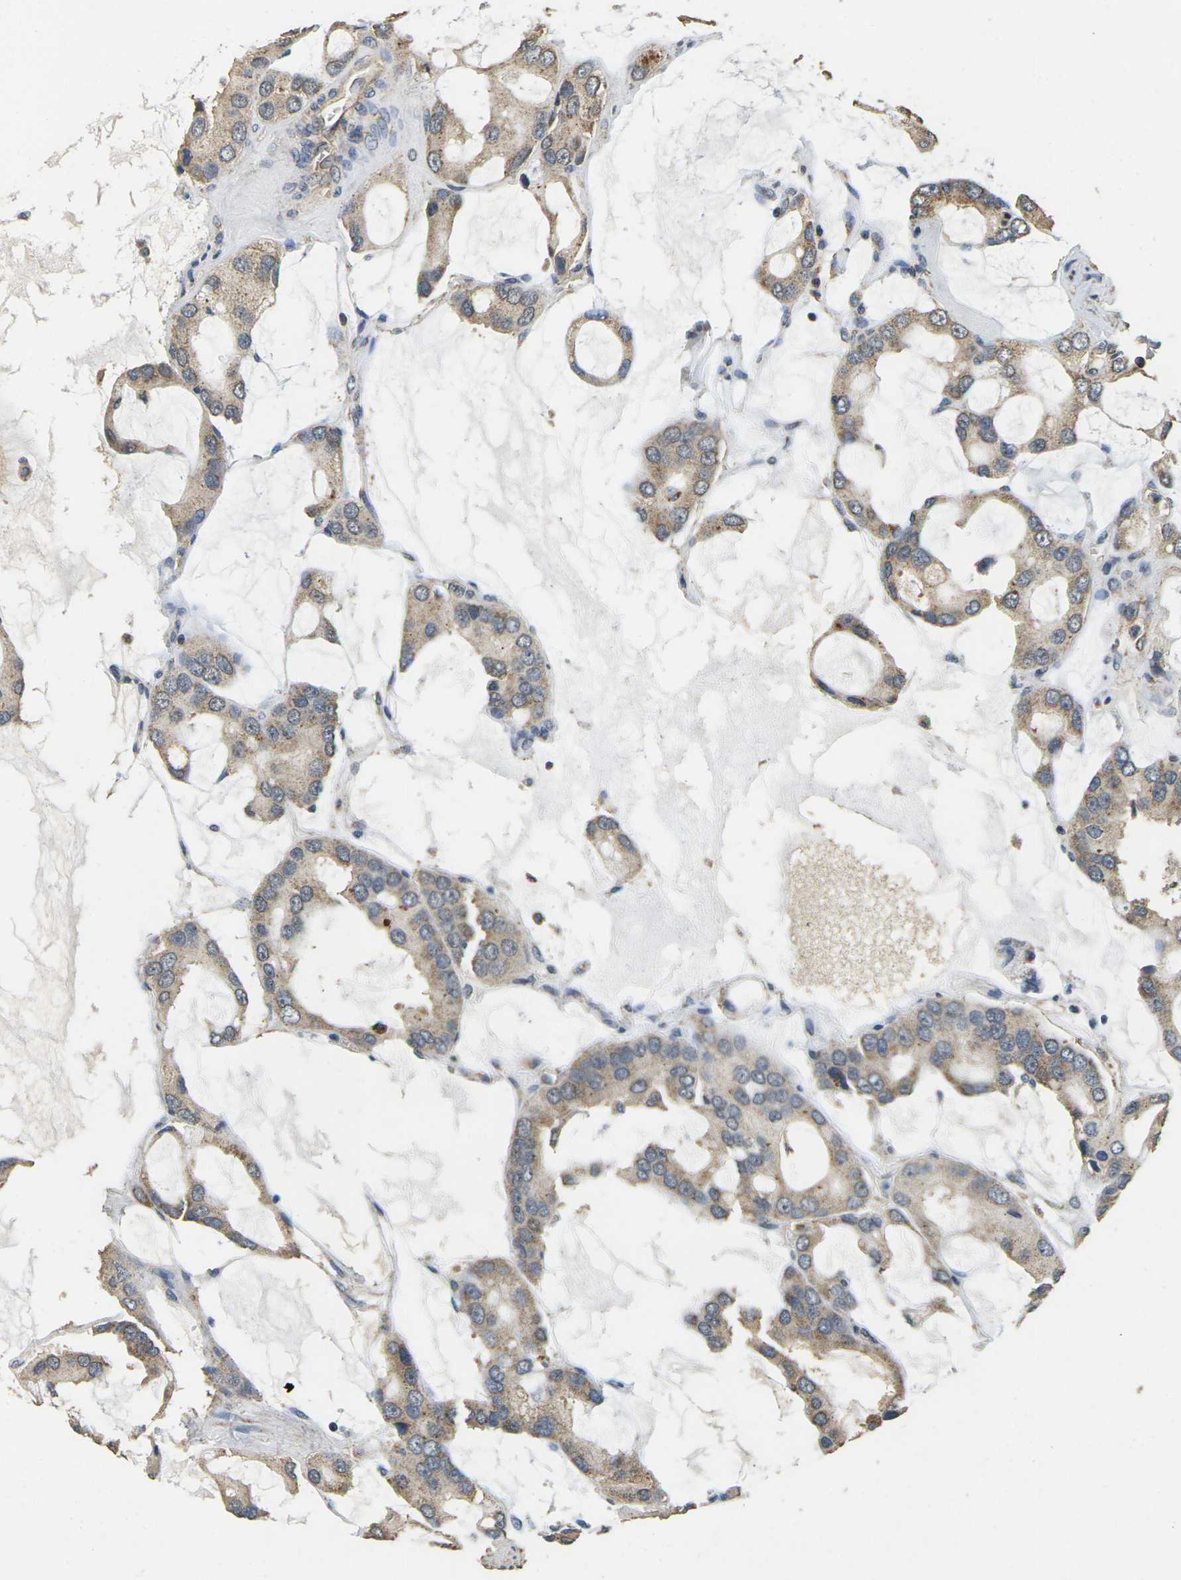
{"staining": {"intensity": "moderate", "quantity": ">75%", "location": "cytoplasmic/membranous"}, "tissue": "prostate cancer", "cell_type": "Tumor cells", "image_type": "cancer", "snomed": [{"axis": "morphology", "description": "Adenocarcinoma, High grade"}, {"axis": "topography", "description": "Prostate"}], "caption": "Immunohistochemistry (IHC) of human prostate cancer (high-grade adenocarcinoma) displays medium levels of moderate cytoplasmic/membranous staining in approximately >75% of tumor cells.", "gene": "MAPK11", "patient": {"sex": "male", "age": 67}}